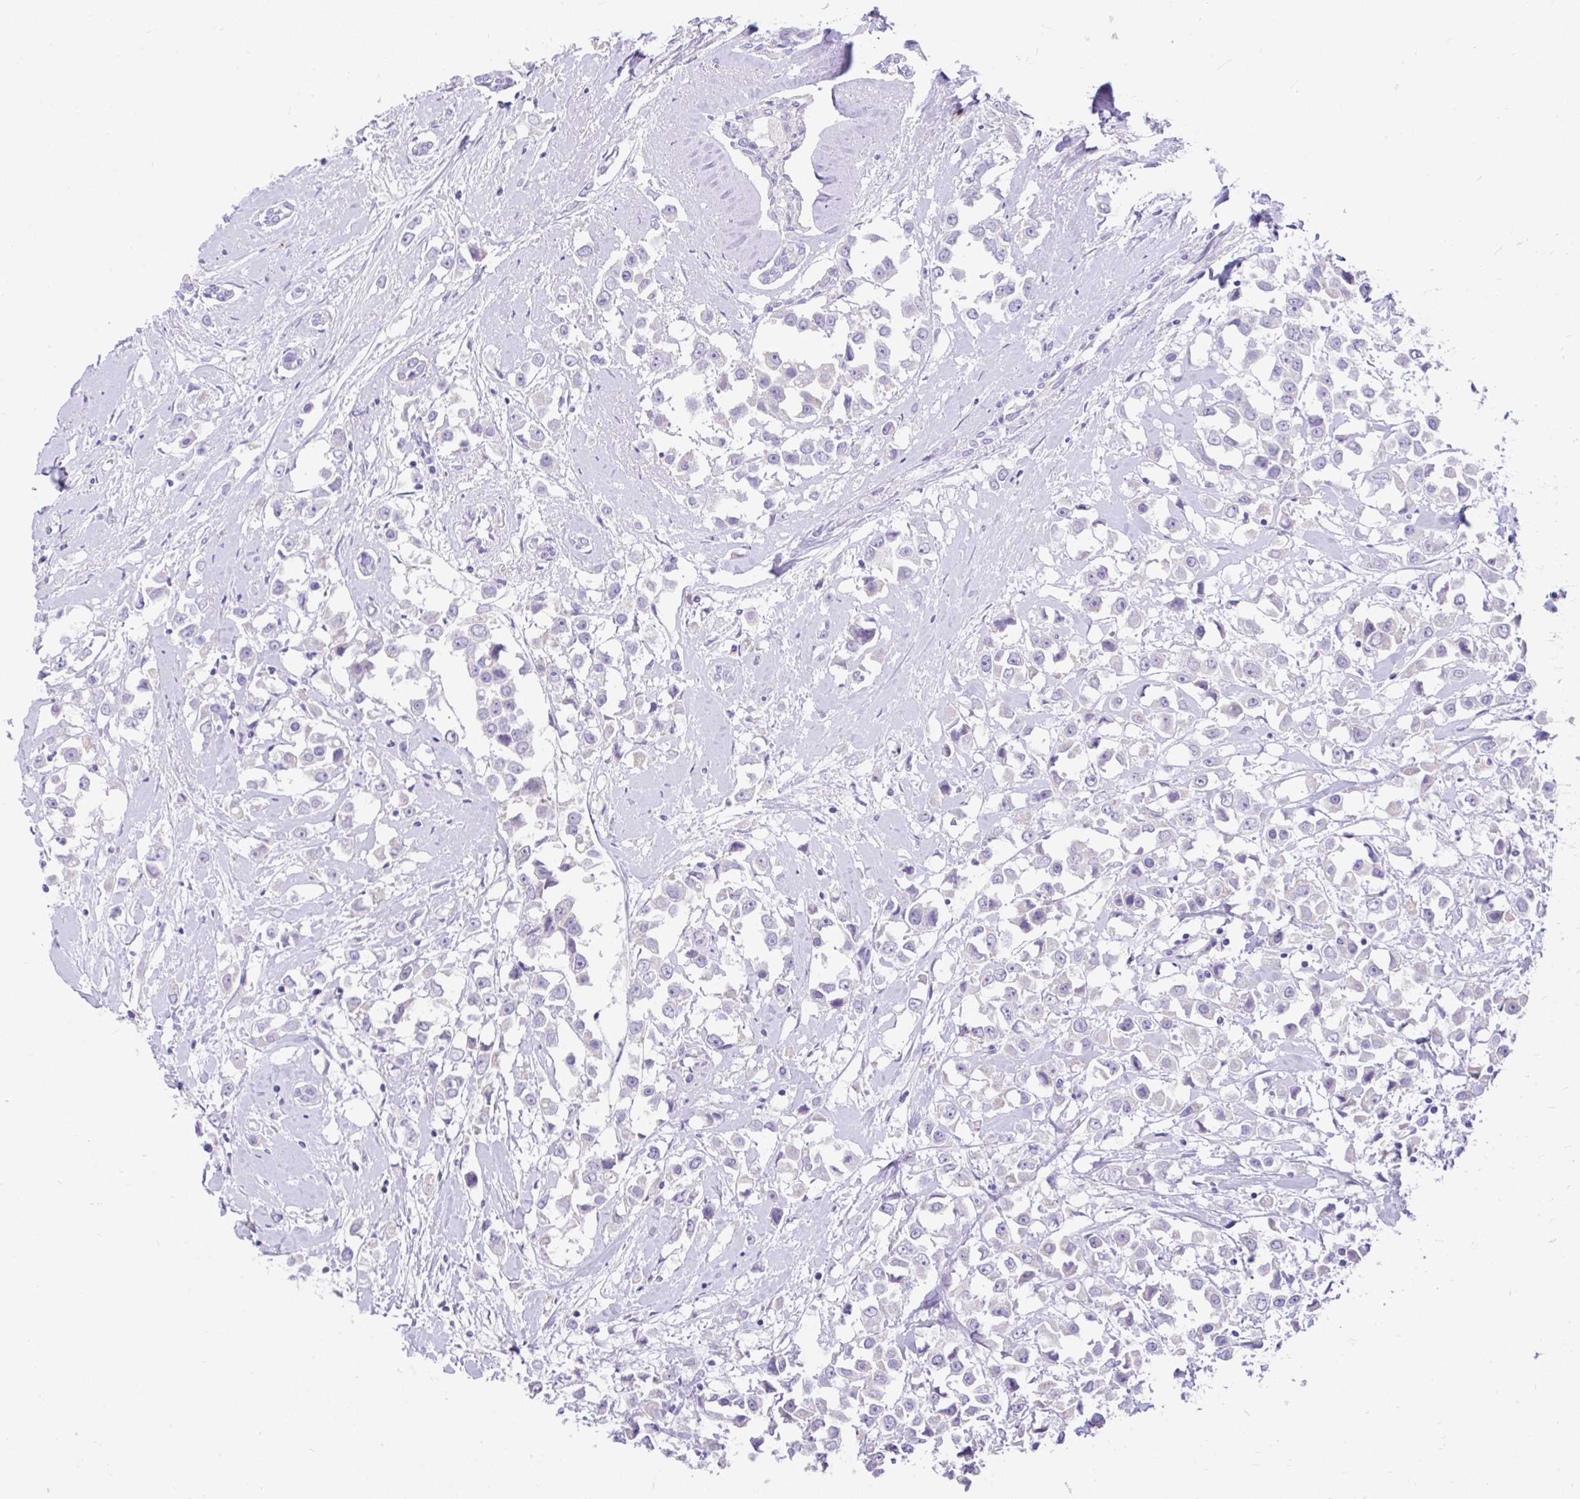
{"staining": {"intensity": "negative", "quantity": "none", "location": "none"}, "tissue": "breast cancer", "cell_type": "Tumor cells", "image_type": "cancer", "snomed": [{"axis": "morphology", "description": "Duct carcinoma"}, {"axis": "topography", "description": "Breast"}], "caption": "A micrograph of breast cancer stained for a protein exhibits no brown staining in tumor cells.", "gene": "CCSAP", "patient": {"sex": "female", "age": 61}}